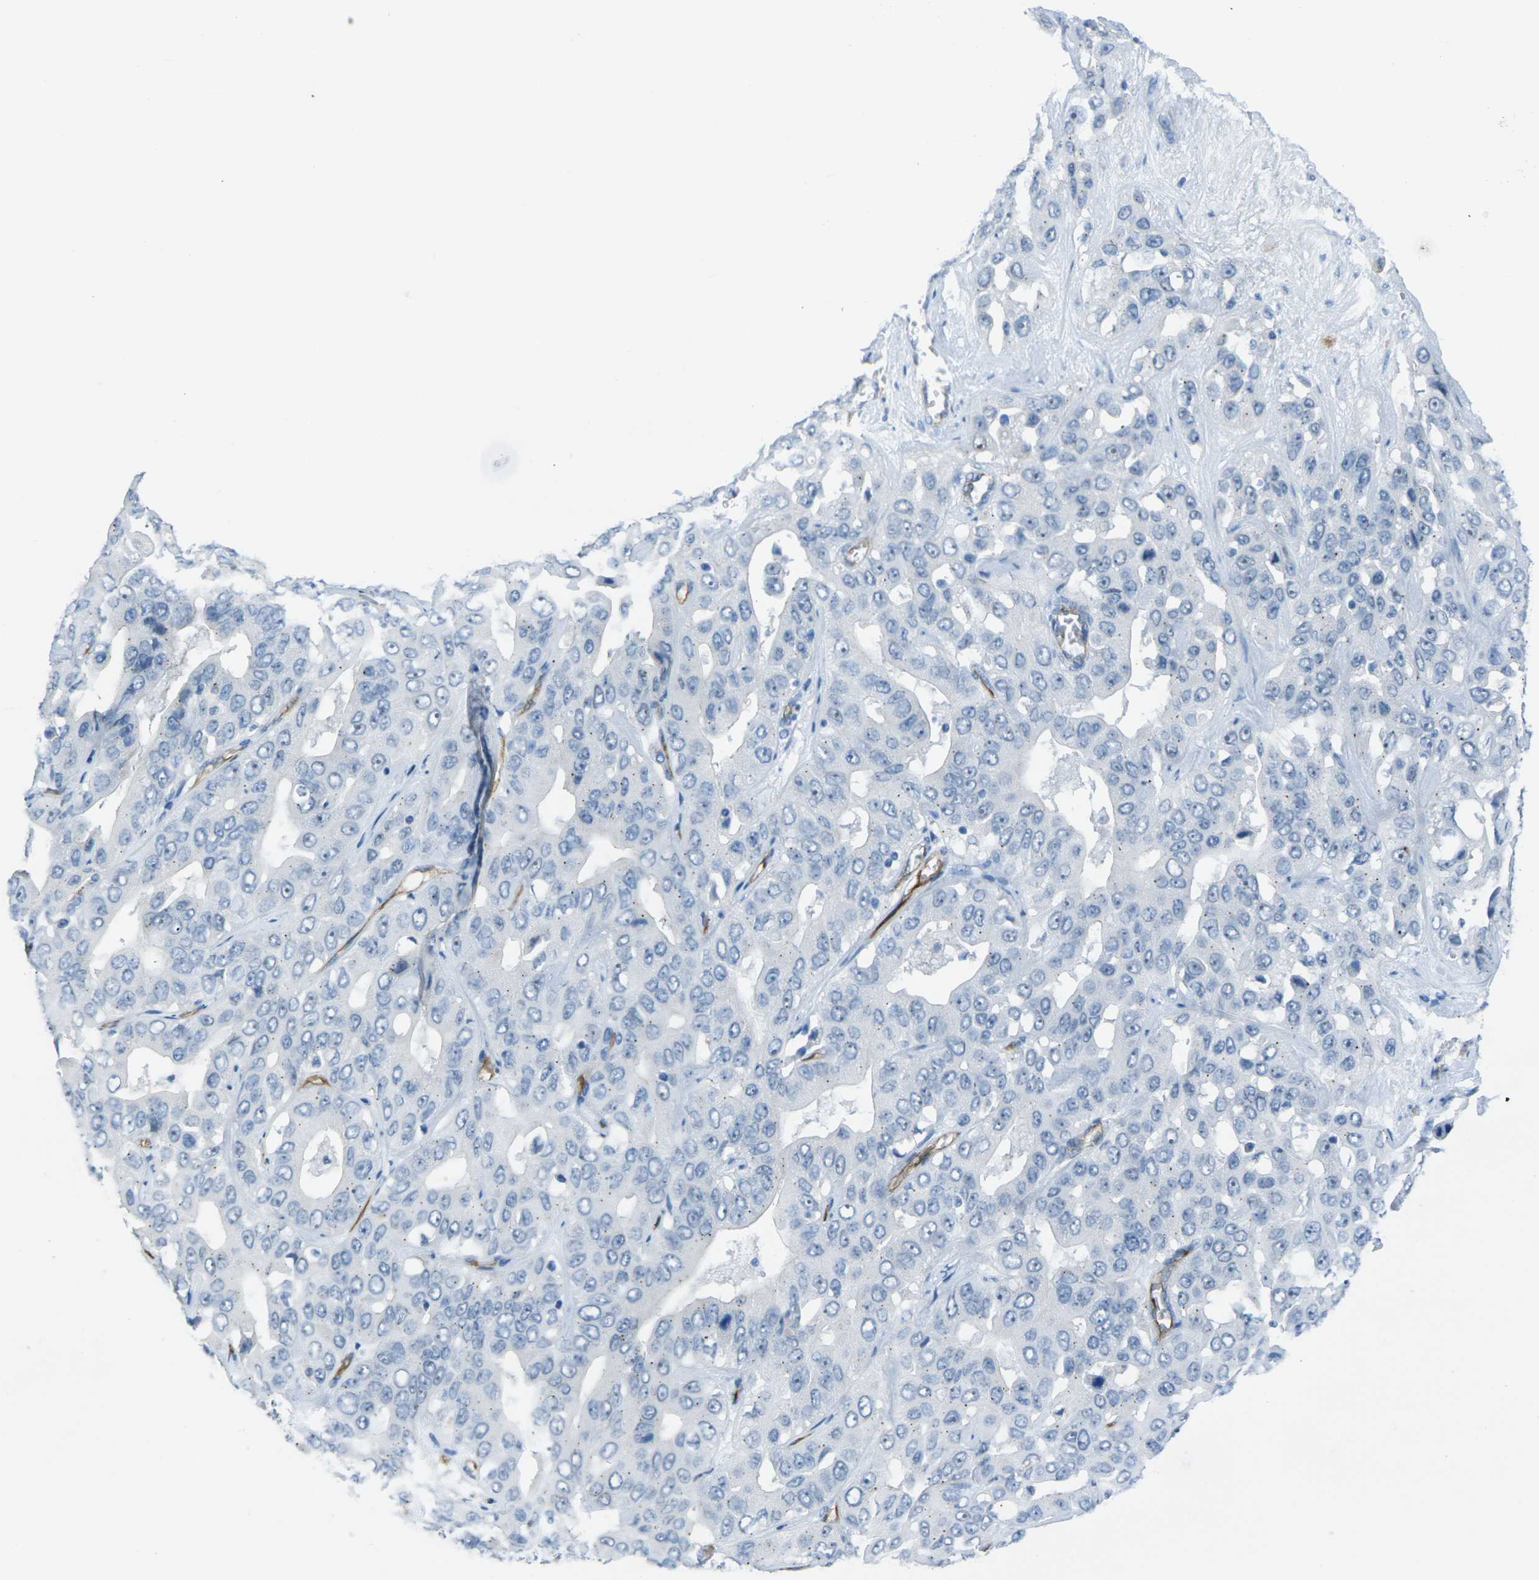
{"staining": {"intensity": "negative", "quantity": "none", "location": "none"}, "tissue": "liver cancer", "cell_type": "Tumor cells", "image_type": "cancer", "snomed": [{"axis": "morphology", "description": "Cholangiocarcinoma"}, {"axis": "topography", "description": "Liver"}], "caption": "This is an immunohistochemistry image of human liver cholangiocarcinoma. There is no positivity in tumor cells.", "gene": "HSPA12B", "patient": {"sex": "female", "age": 52}}